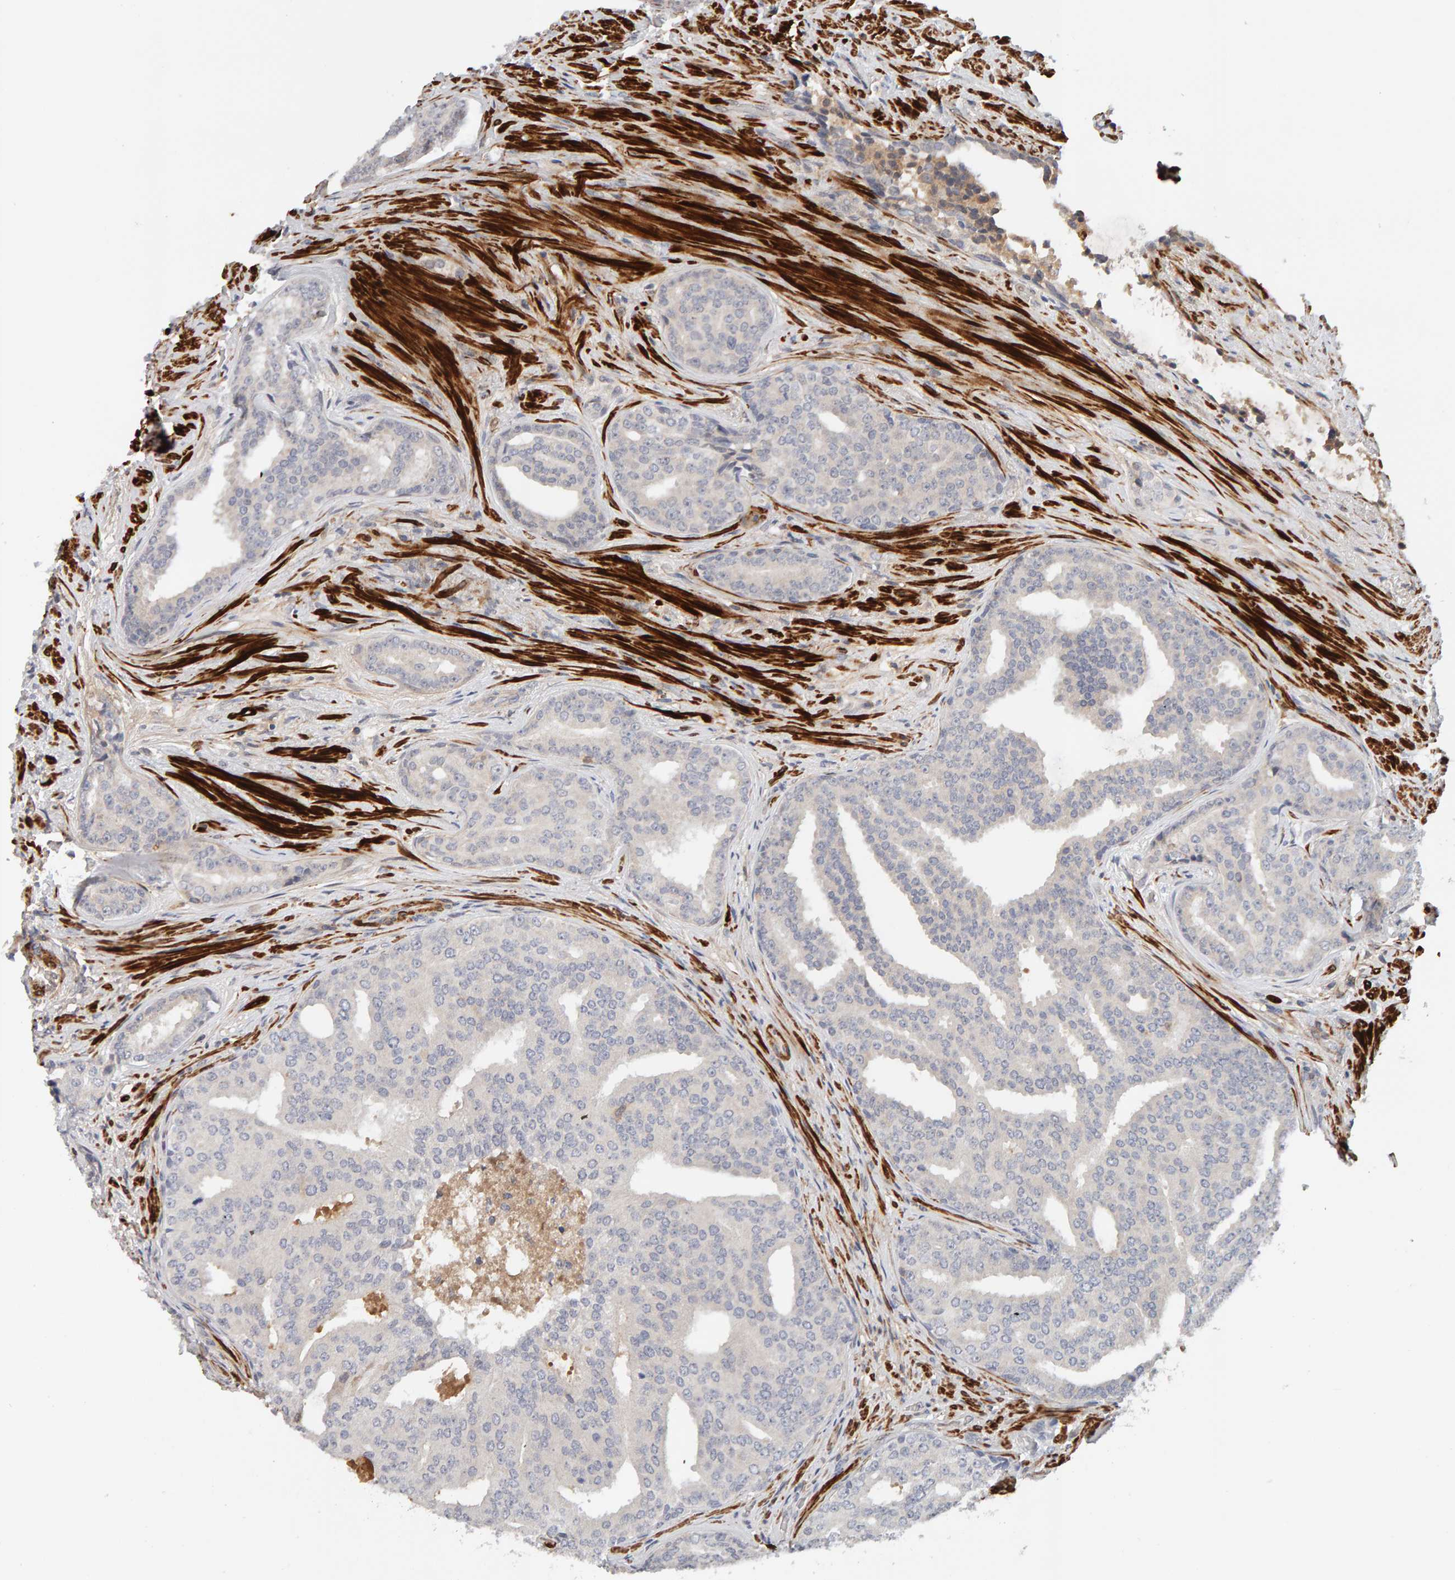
{"staining": {"intensity": "weak", "quantity": "<25%", "location": "cytoplasmic/membranous"}, "tissue": "prostate cancer", "cell_type": "Tumor cells", "image_type": "cancer", "snomed": [{"axis": "morphology", "description": "Adenocarcinoma, High grade"}, {"axis": "topography", "description": "Prostate"}], "caption": "Tumor cells are negative for brown protein staining in prostate cancer. Brightfield microscopy of immunohistochemistry (IHC) stained with DAB (3,3'-diaminobenzidine) (brown) and hematoxylin (blue), captured at high magnification.", "gene": "NUDCD1", "patient": {"sex": "male", "age": 71}}